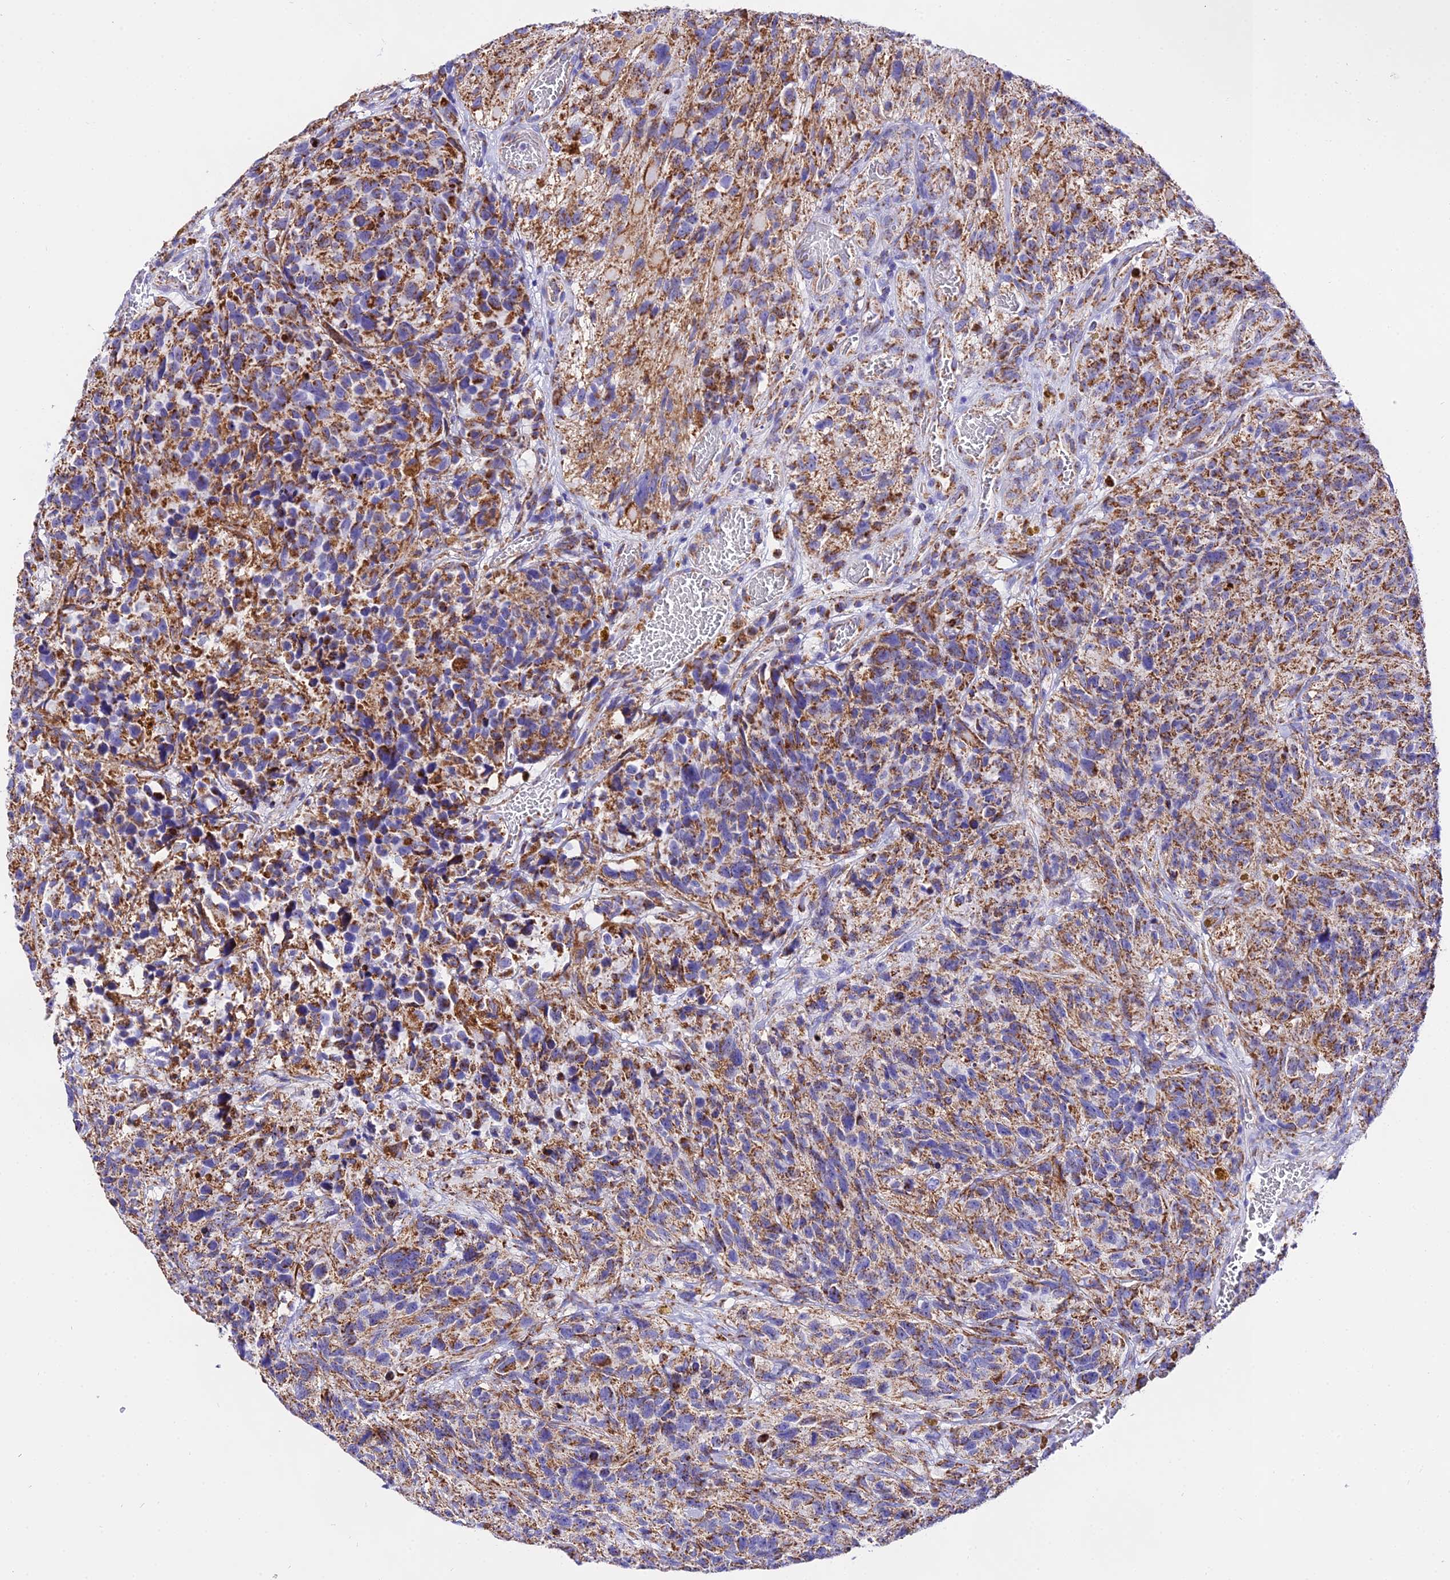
{"staining": {"intensity": "moderate", "quantity": ">75%", "location": "cytoplasmic/membranous"}, "tissue": "glioma", "cell_type": "Tumor cells", "image_type": "cancer", "snomed": [{"axis": "morphology", "description": "Glioma, malignant, High grade"}, {"axis": "topography", "description": "Brain"}], "caption": "Protein positivity by immunohistochemistry (IHC) exhibits moderate cytoplasmic/membranous staining in approximately >75% of tumor cells in malignant glioma (high-grade). (DAB IHC with brightfield microscopy, high magnification).", "gene": "ATP5PD", "patient": {"sex": "male", "age": 69}}